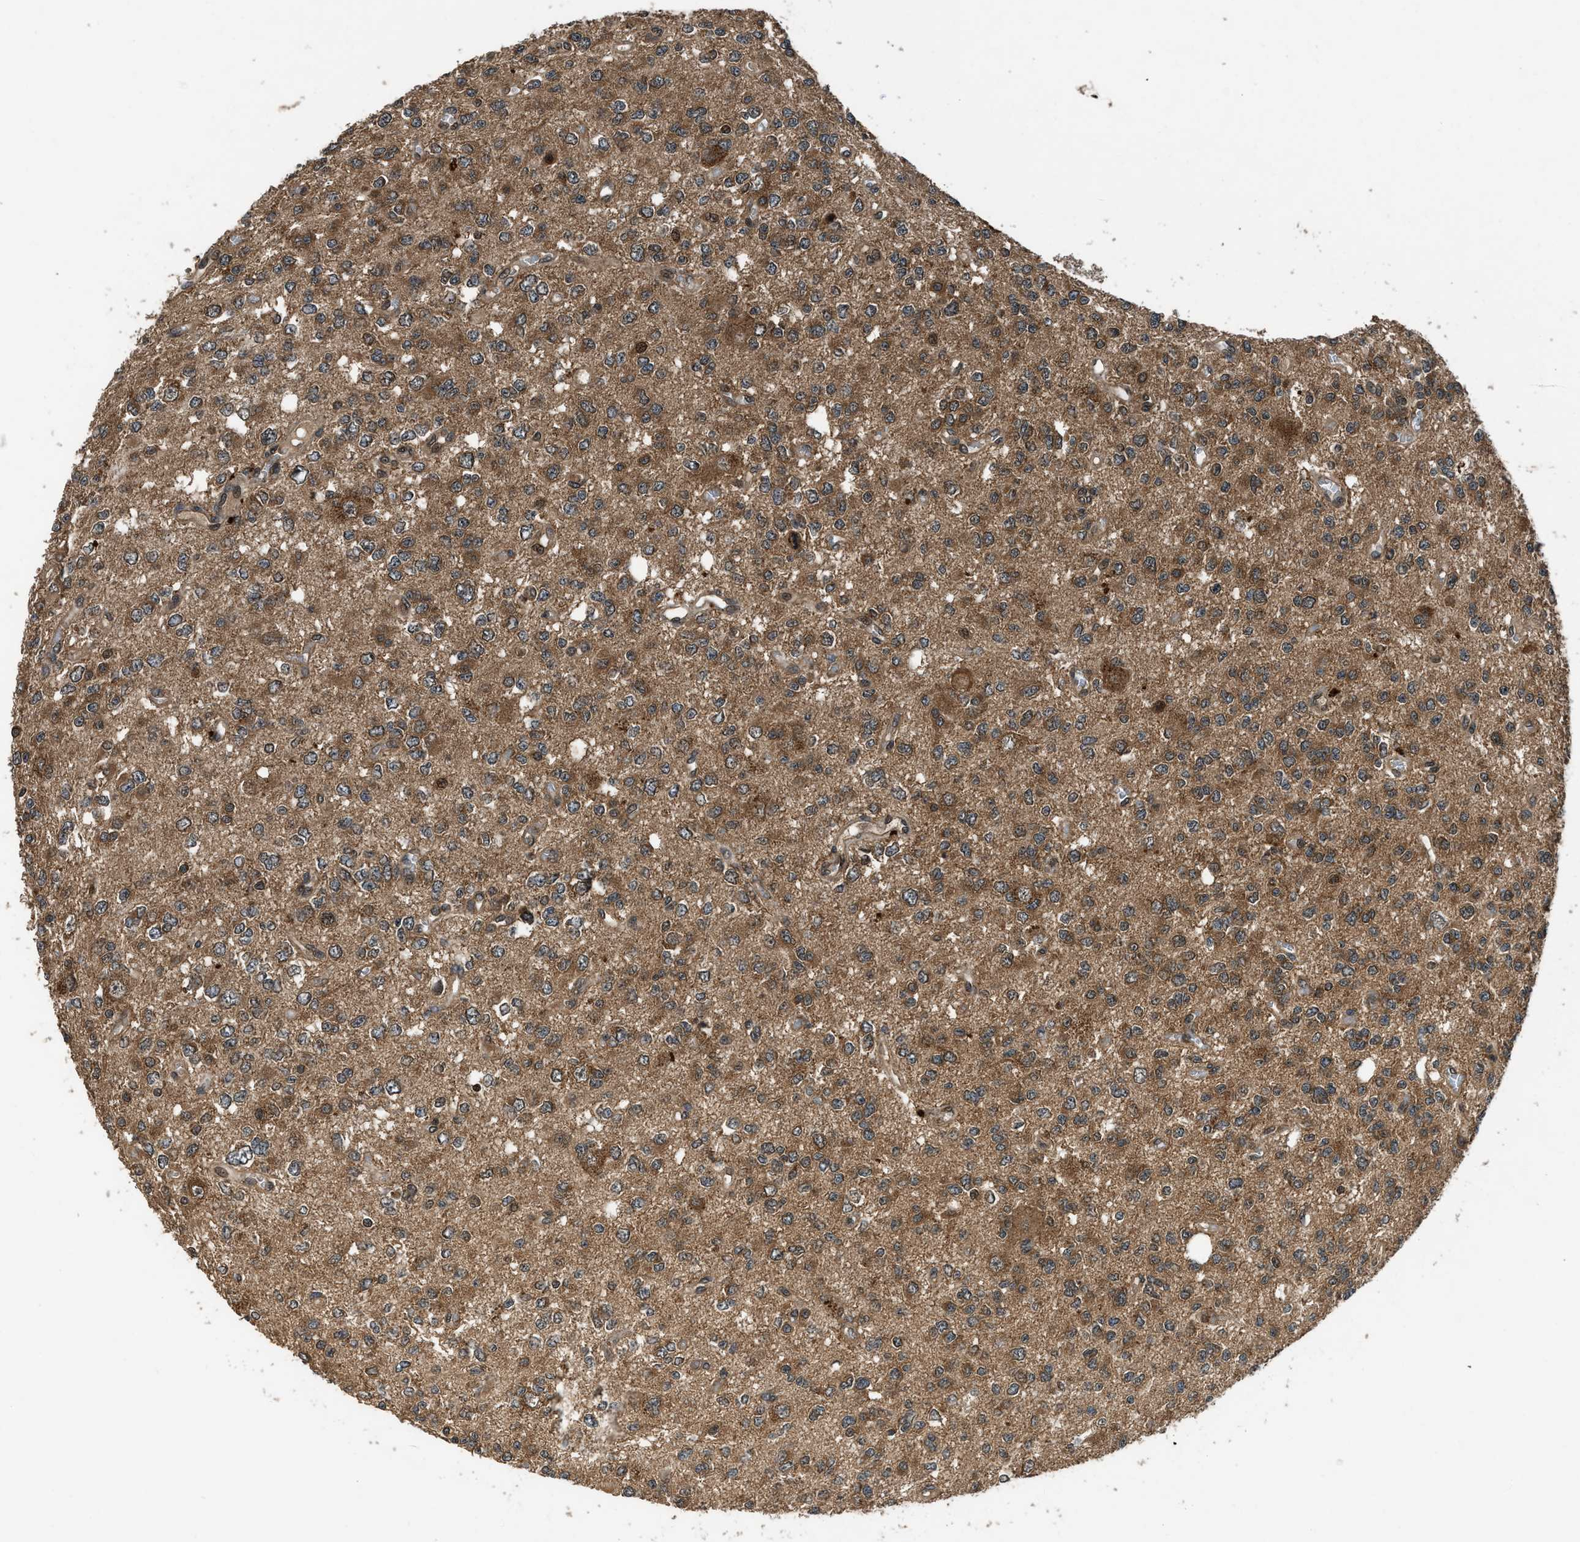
{"staining": {"intensity": "moderate", "quantity": ">75%", "location": "cytoplasmic/membranous"}, "tissue": "glioma", "cell_type": "Tumor cells", "image_type": "cancer", "snomed": [{"axis": "morphology", "description": "Glioma, malignant, Low grade"}, {"axis": "topography", "description": "Brain"}], "caption": "Brown immunohistochemical staining in malignant glioma (low-grade) displays moderate cytoplasmic/membranous expression in about >75% of tumor cells.", "gene": "RPS6KB1", "patient": {"sex": "male", "age": 38}}